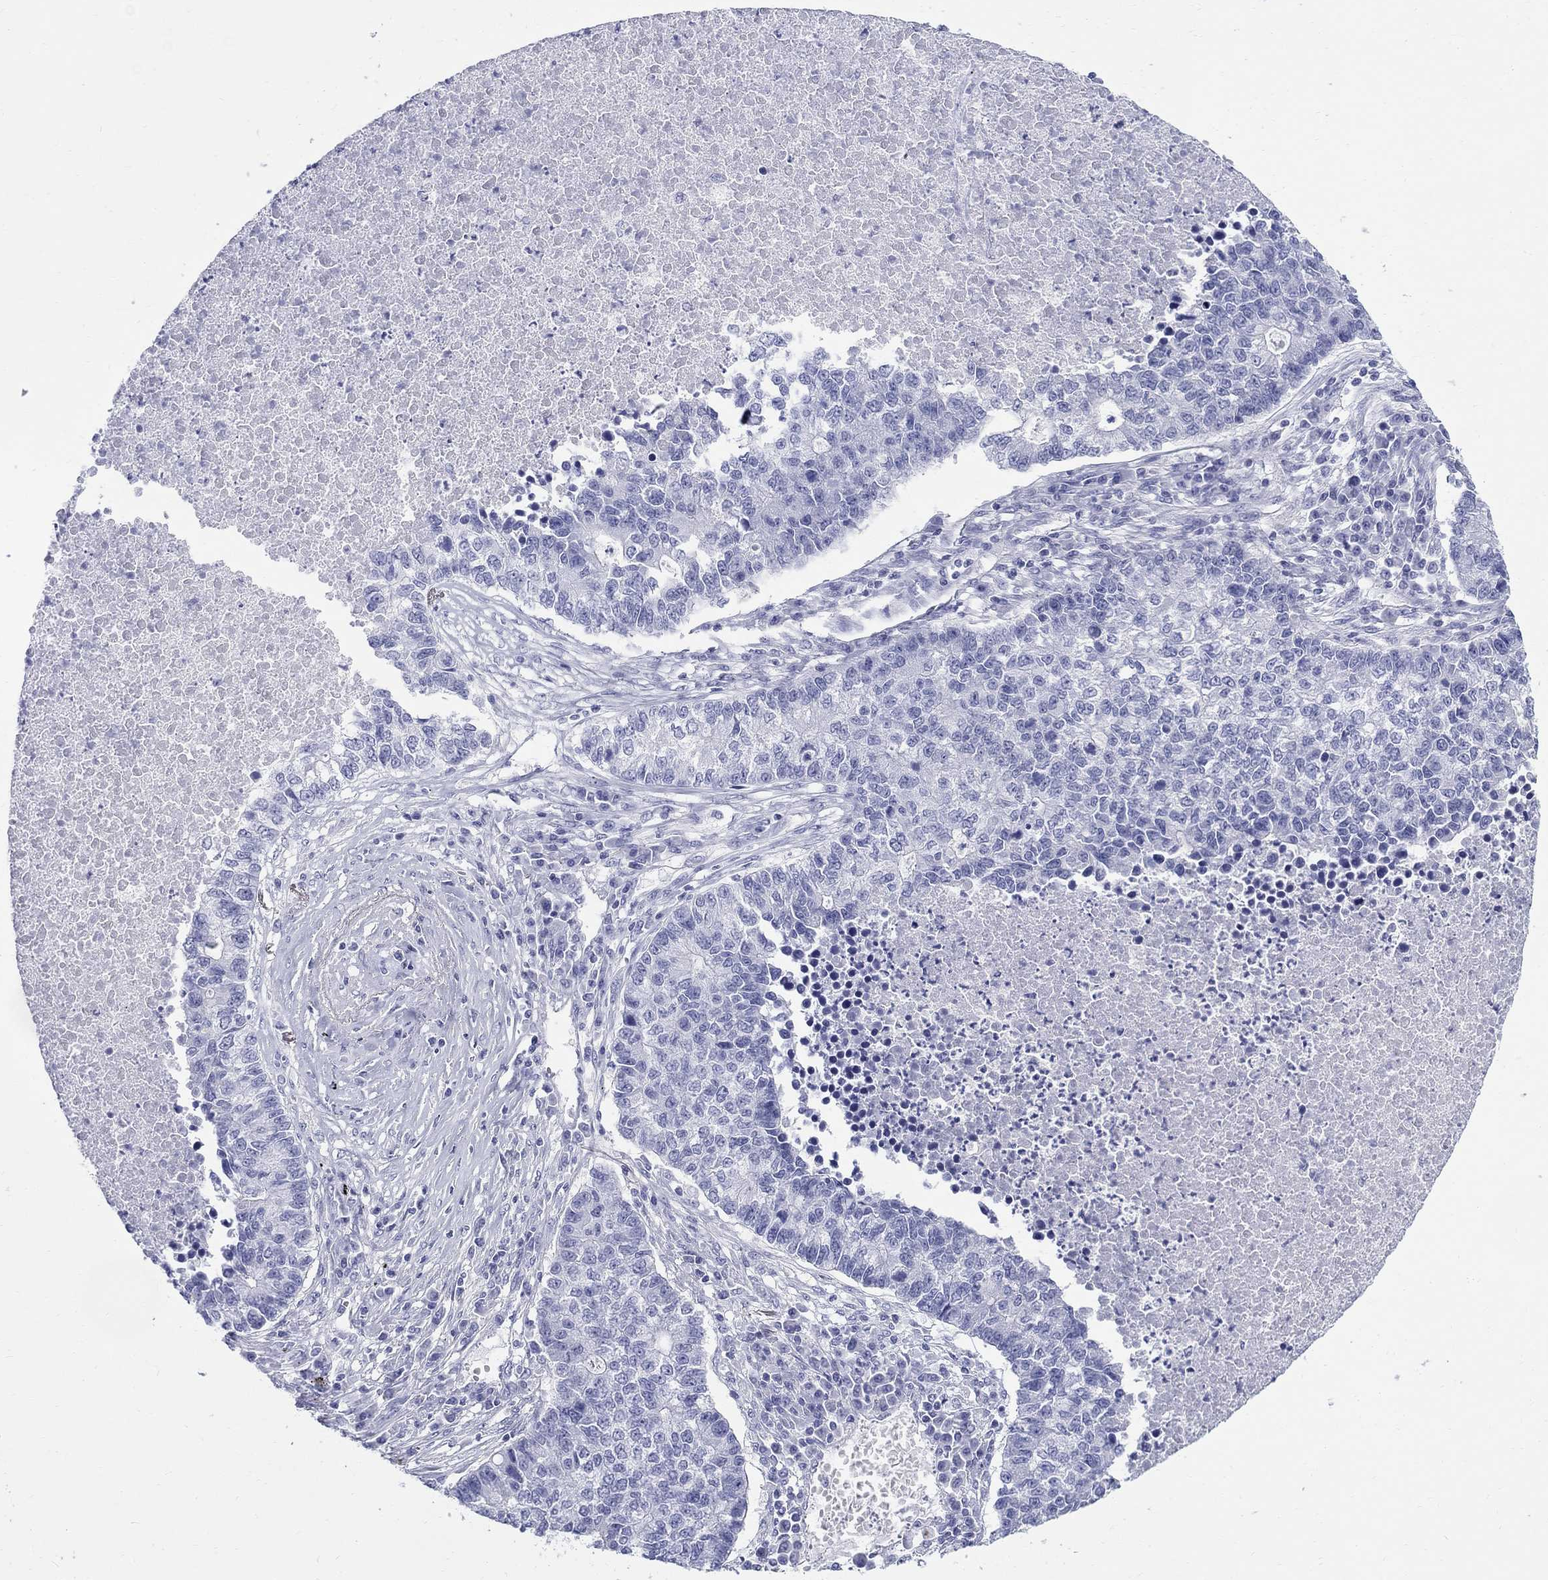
{"staining": {"intensity": "negative", "quantity": "none", "location": "none"}, "tissue": "lung cancer", "cell_type": "Tumor cells", "image_type": "cancer", "snomed": [{"axis": "morphology", "description": "Adenocarcinoma, NOS"}, {"axis": "topography", "description": "Lung"}], "caption": "Histopathology image shows no protein staining in tumor cells of lung cancer (adenocarcinoma) tissue.", "gene": "LAMP5", "patient": {"sex": "male", "age": 57}}